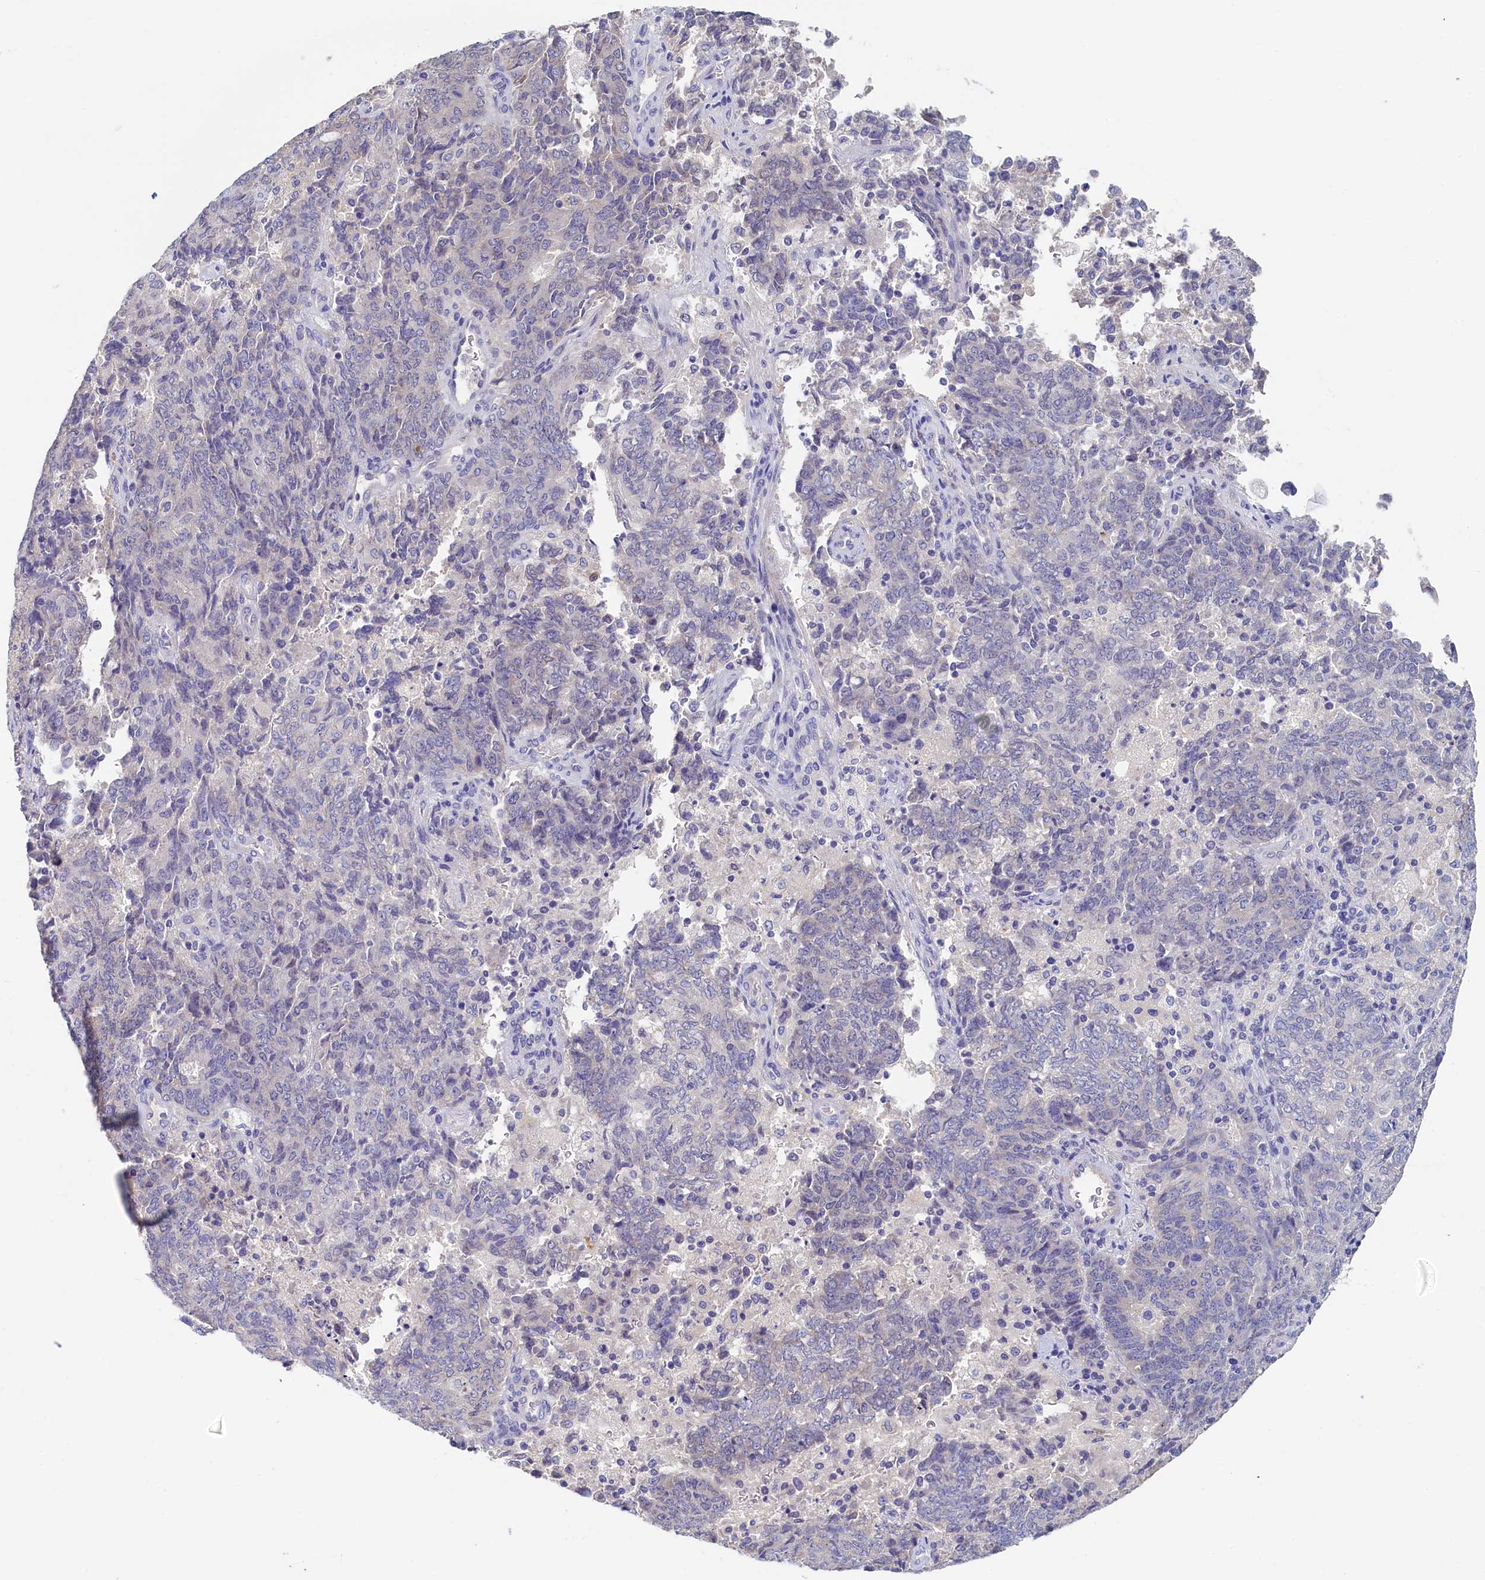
{"staining": {"intensity": "negative", "quantity": "none", "location": "none"}, "tissue": "endometrial cancer", "cell_type": "Tumor cells", "image_type": "cancer", "snomed": [{"axis": "morphology", "description": "Adenocarcinoma, NOS"}, {"axis": "topography", "description": "Endometrium"}], "caption": "High magnification brightfield microscopy of endometrial adenocarcinoma stained with DAB (3,3'-diaminobenzidine) (brown) and counterstained with hematoxylin (blue): tumor cells show no significant positivity.", "gene": "DTD1", "patient": {"sex": "female", "age": 80}}